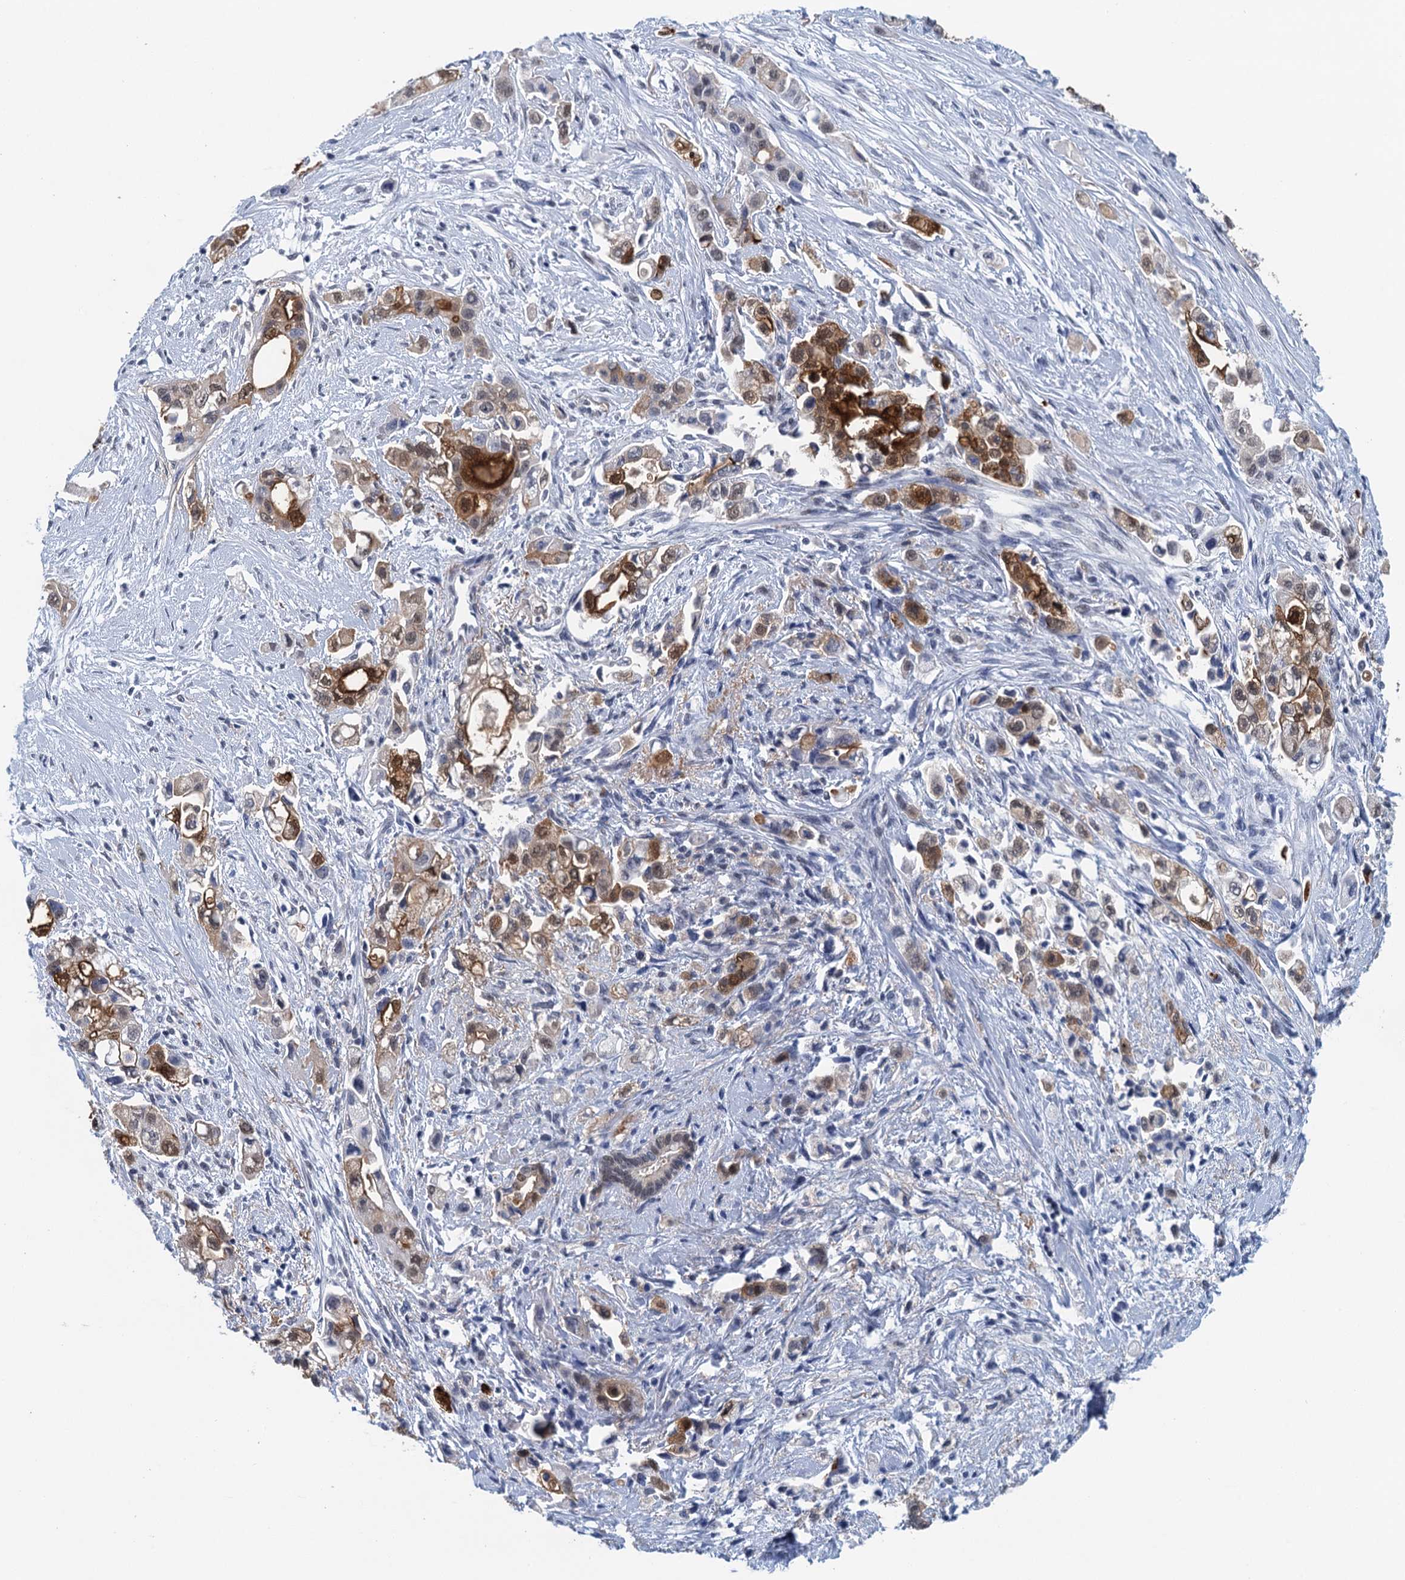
{"staining": {"intensity": "moderate", "quantity": "25%-75%", "location": "cytoplasmic/membranous,nuclear"}, "tissue": "pancreatic cancer", "cell_type": "Tumor cells", "image_type": "cancer", "snomed": [{"axis": "morphology", "description": "Adenocarcinoma, NOS"}, {"axis": "topography", "description": "Pancreas"}], "caption": "Moderate cytoplasmic/membranous and nuclear positivity is present in approximately 25%-75% of tumor cells in pancreatic cancer.", "gene": "EPS8L1", "patient": {"sex": "female", "age": 66}}